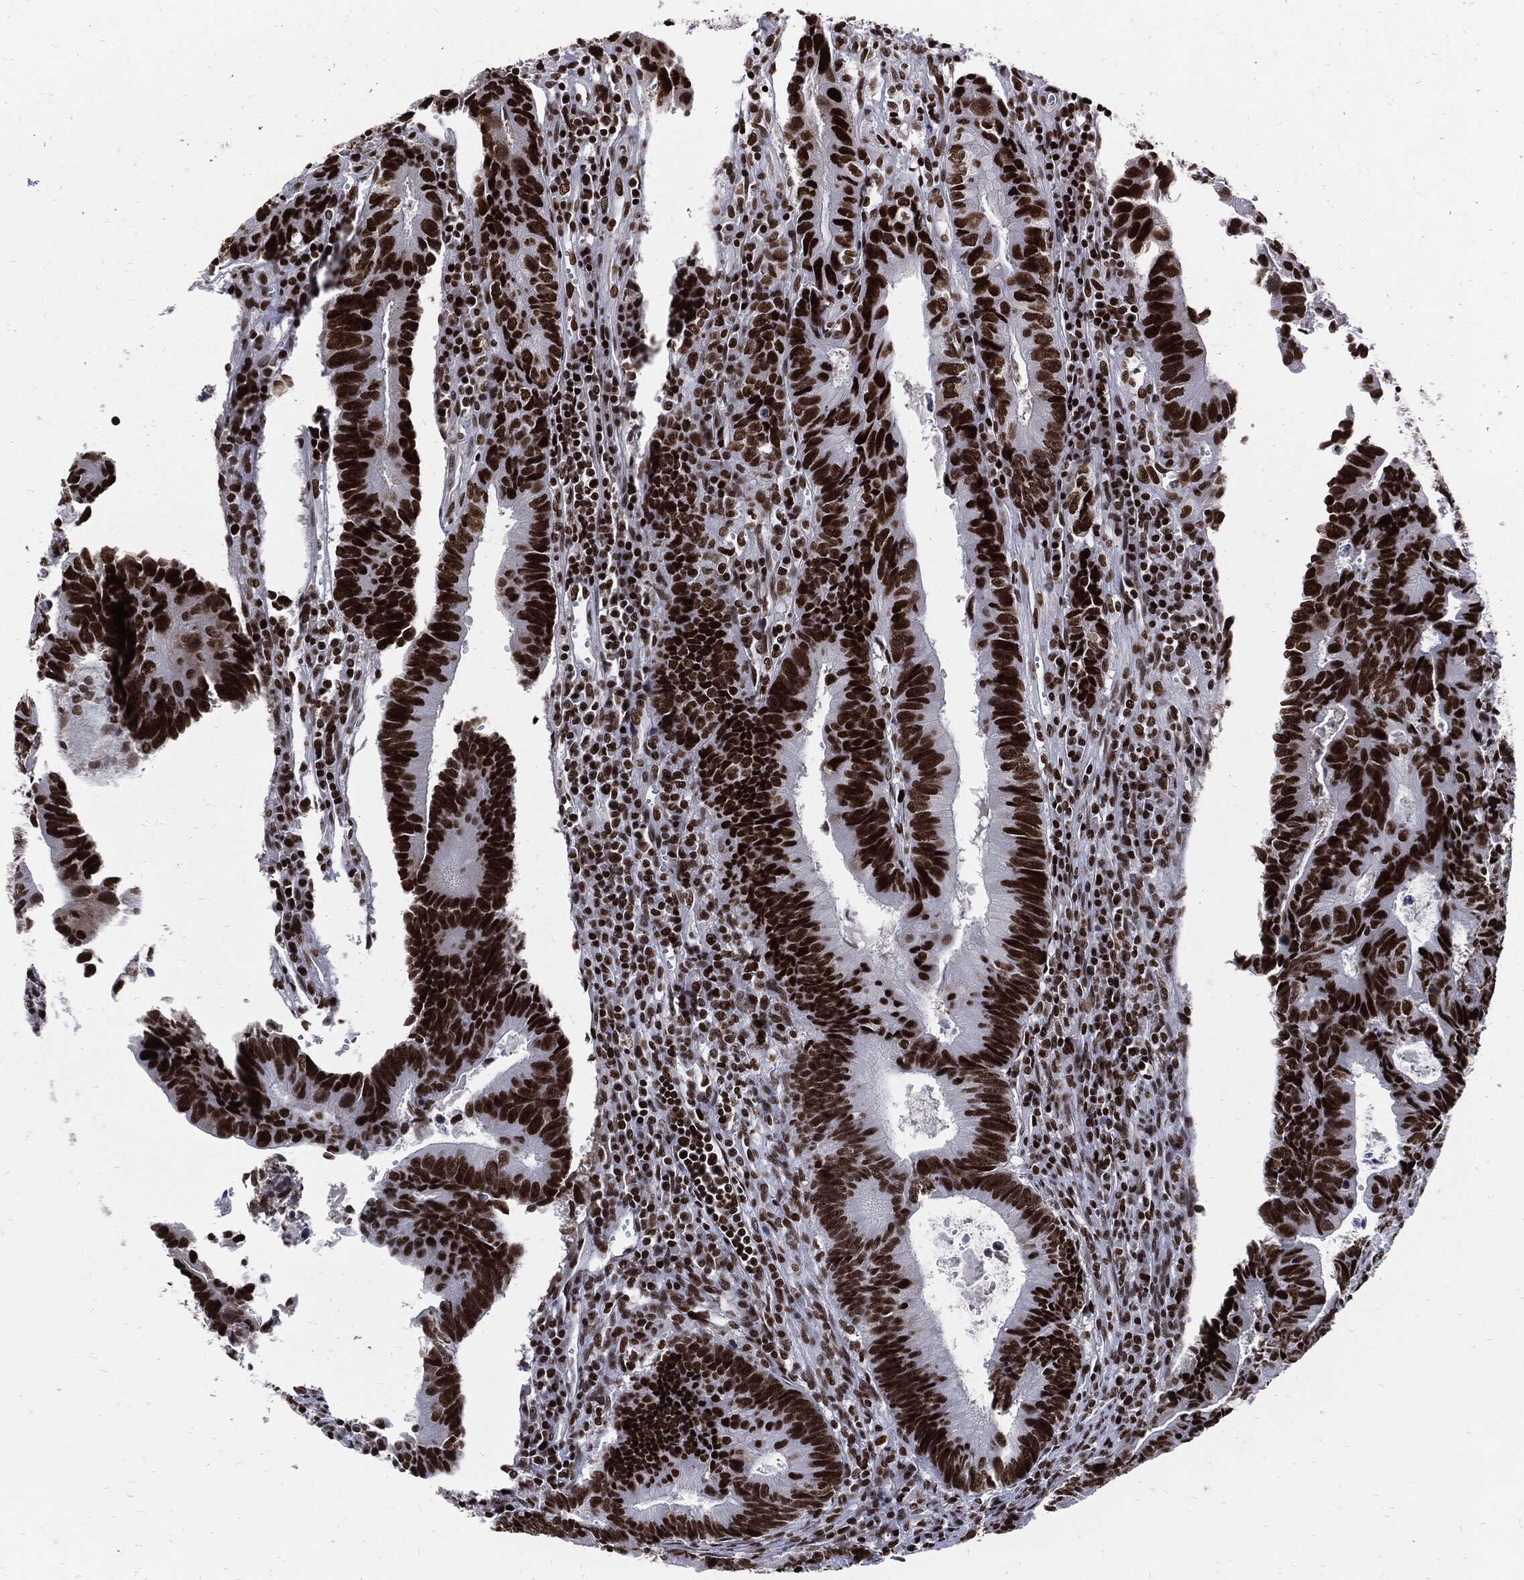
{"staining": {"intensity": "strong", "quantity": ">75%", "location": "nuclear"}, "tissue": "colorectal cancer", "cell_type": "Tumor cells", "image_type": "cancer", "snomed": [{"axis": "morphology", "description": "Adenocarcinoma, NOS"}, {"axis": "topography", "description": "Colon"}], "caption": "This is an image of immunohistochemistry (IHC) staining of colorectal adenocarcinoma, which shows strong positivity in the nuclear of tumor cells.", "gene": "TERF2", "patient": {"sex": "female", "age": 87}}